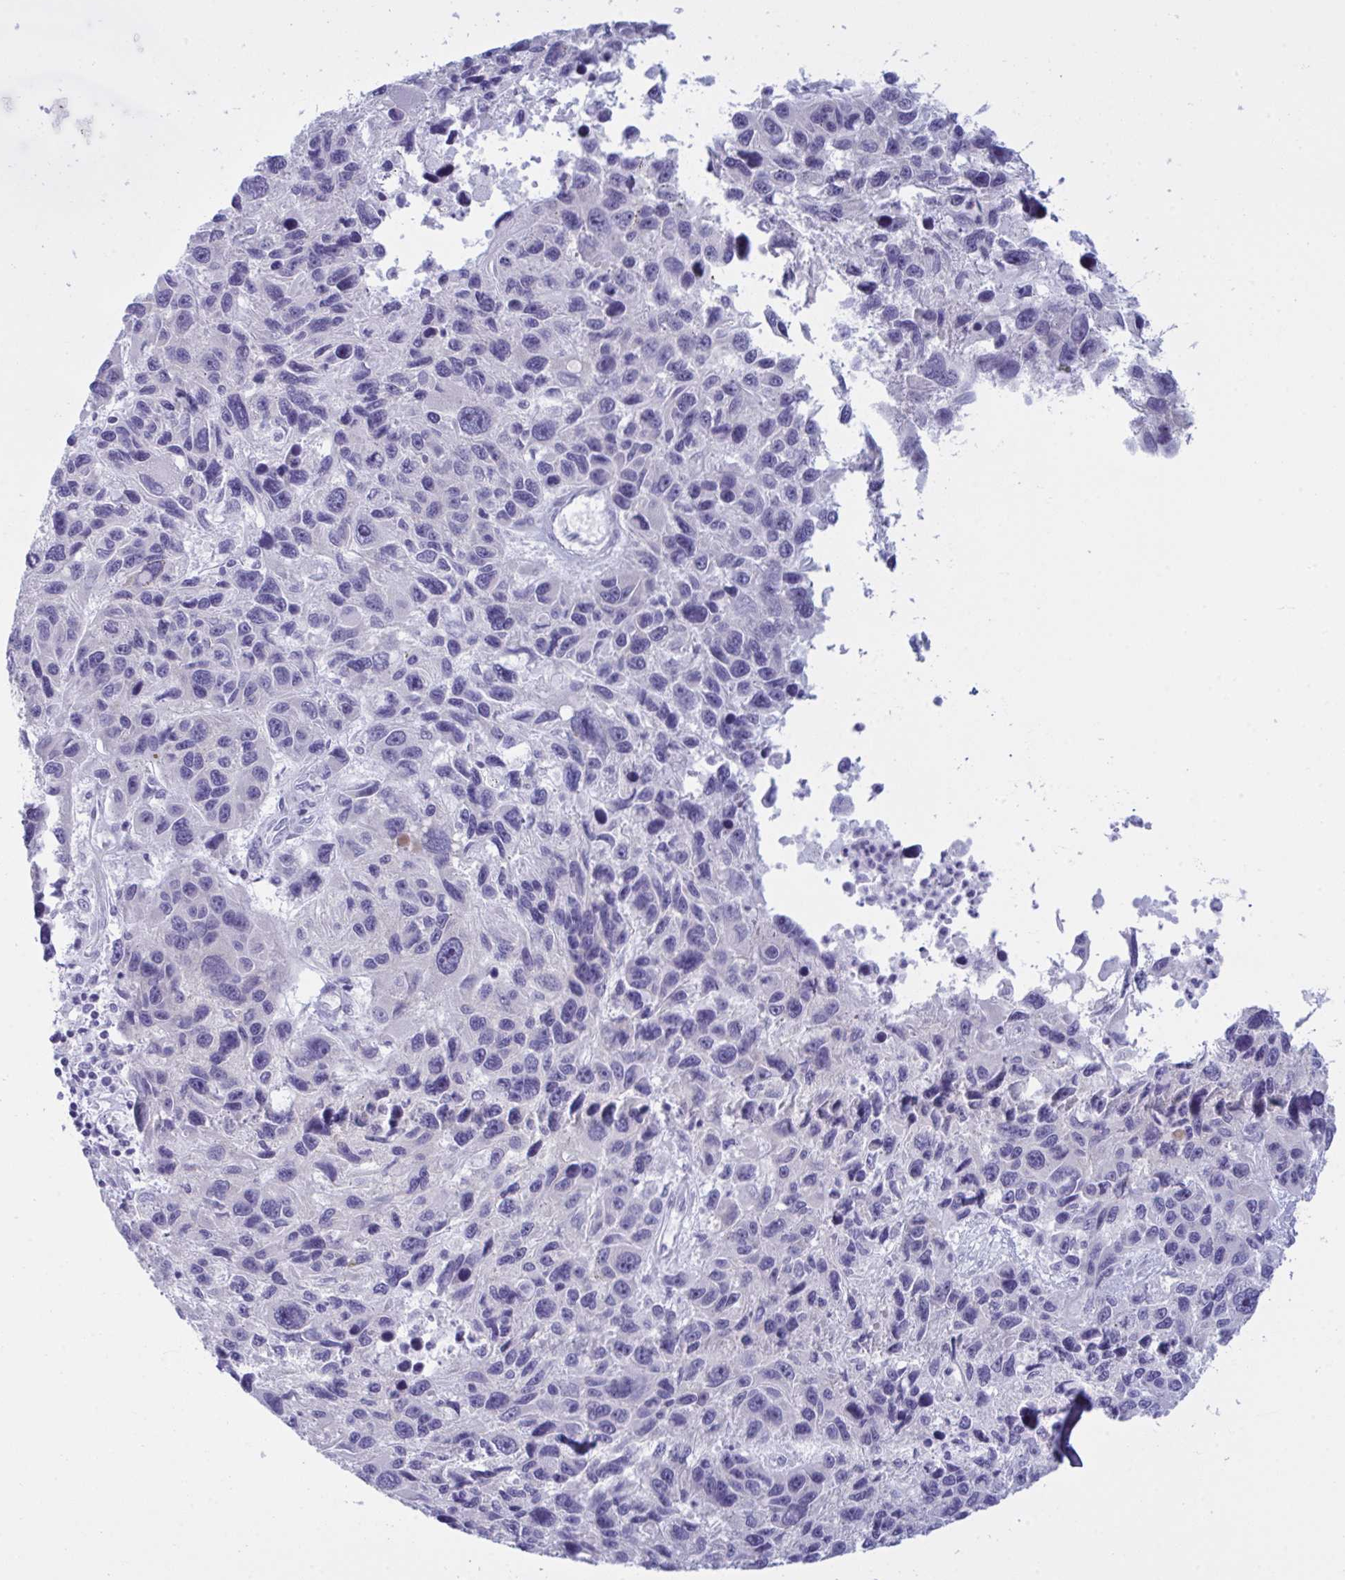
{"staining": {"intensity": "negative", "quantity": "none", "location": "none"}, "tissue": "melanoma", "cell_type": "Tumor cells", "image_type": "cancer", "snomed": [{"axis": "morphology", "description": "Malignant melanoma, NOS"}, {"axis": "topography", "description": "Skin"}], "caption": "High magnification brightfield microscopy of malignant melanoma stained with DAB (3,3'-diaminobenzidine) (brown) and counterstained with hematoxylin (blue): tumor cells show no significant positivity. (DAB immunohistochemistry, high magnification).", "gene": "ZNF684", "patient": {"sex": "male", "age": 53}}